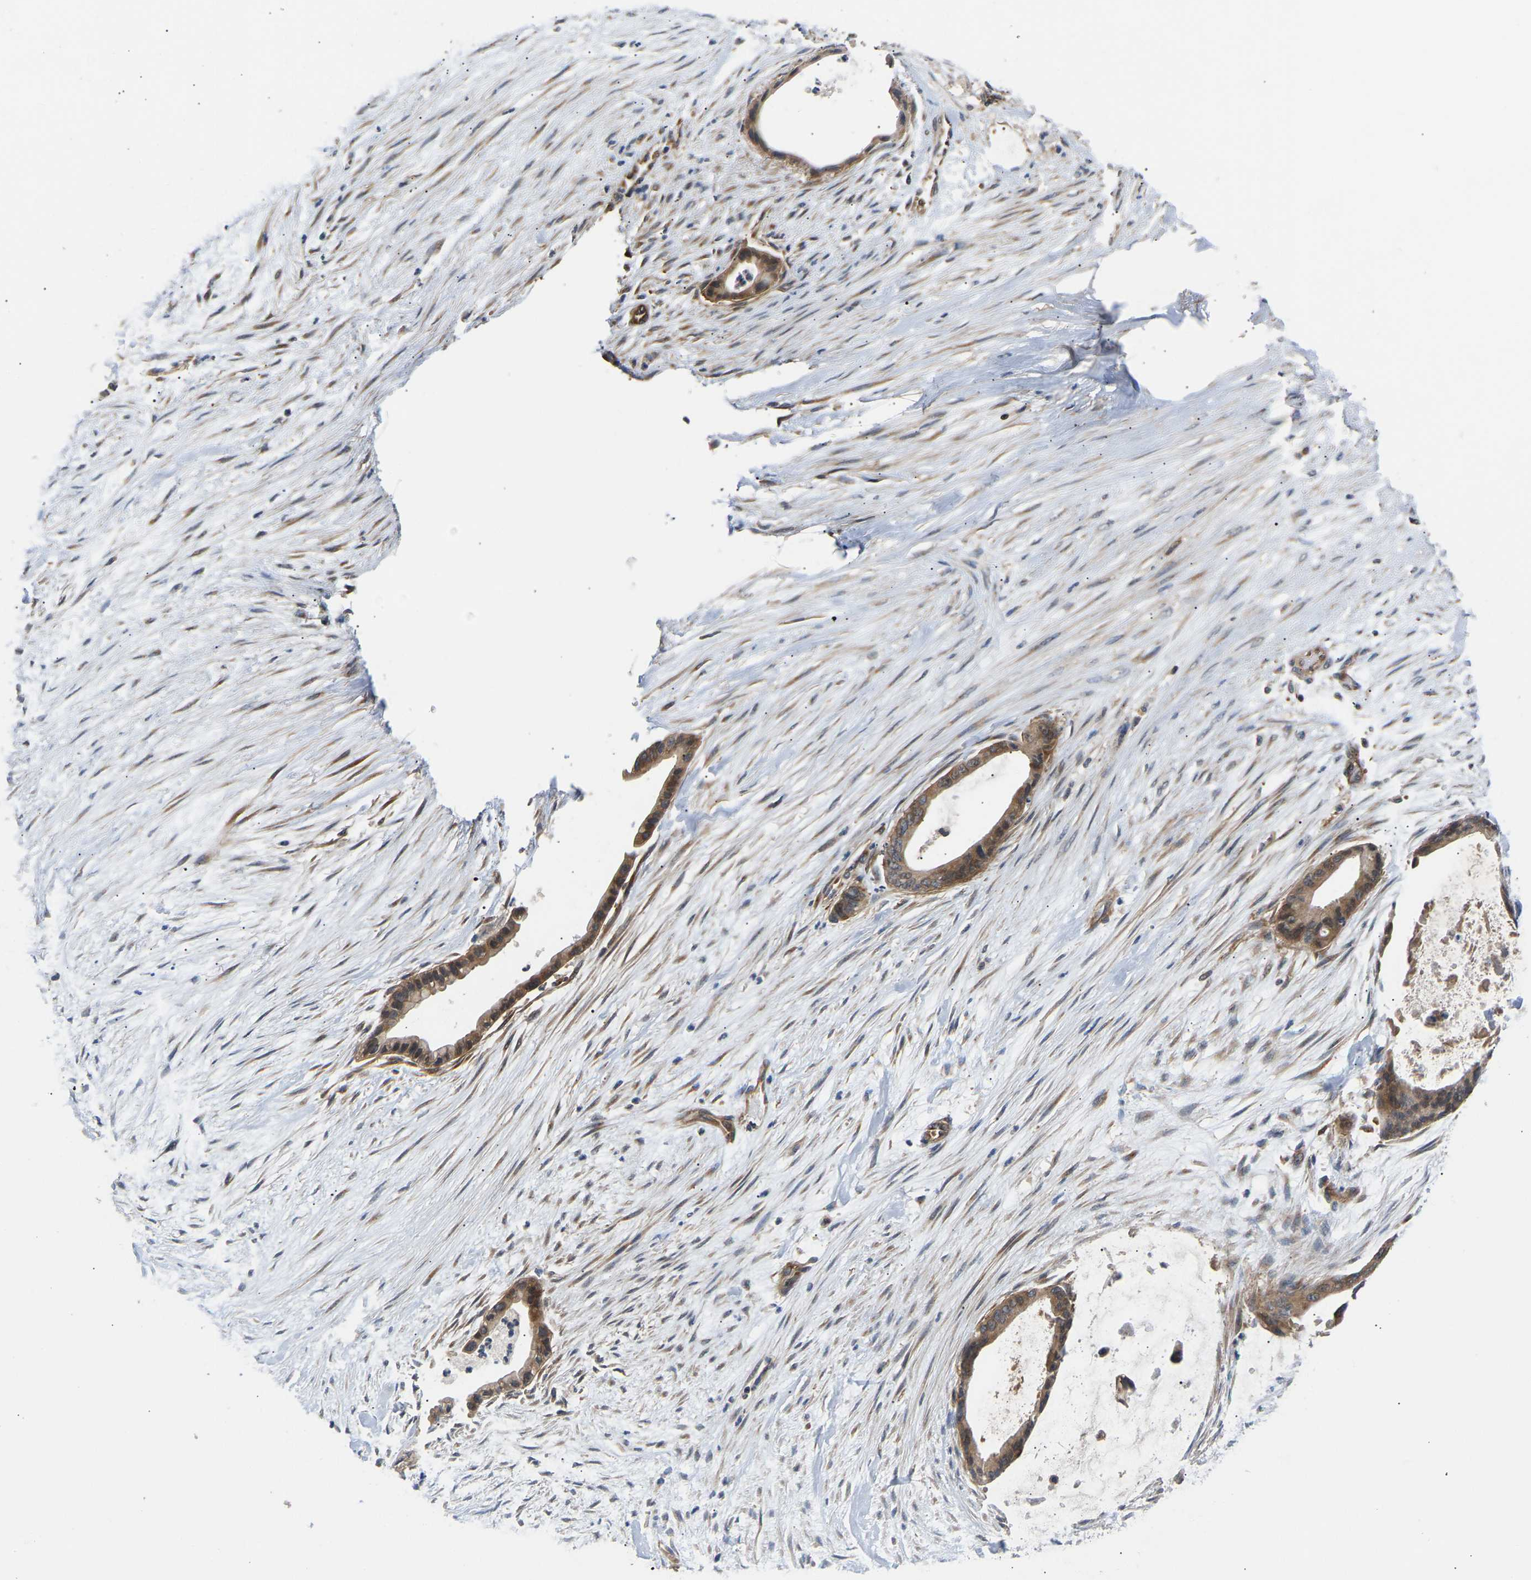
{"staining": {"intensity": "moderate", "quantity": ">75%", "location": "cytoplasmic/membranous"}, "tissue": "liver cancer", "cell_type": "Tumor cells", "image_type": "cancer", "snomed": [{"axis": "morphology", "description": "Cholangiocarcinoma"}, {"axis": "topography", "description": "Liver"}], "caption": "Liver cholangiocarcinoma tissue reveals moderate cytoplasmic/membranous positivity in about >75% of tumor cells, visualized by immunohistochemistry.", "gene": "LAPTM4B", "patient": {"sex": "female", "age": 55}}